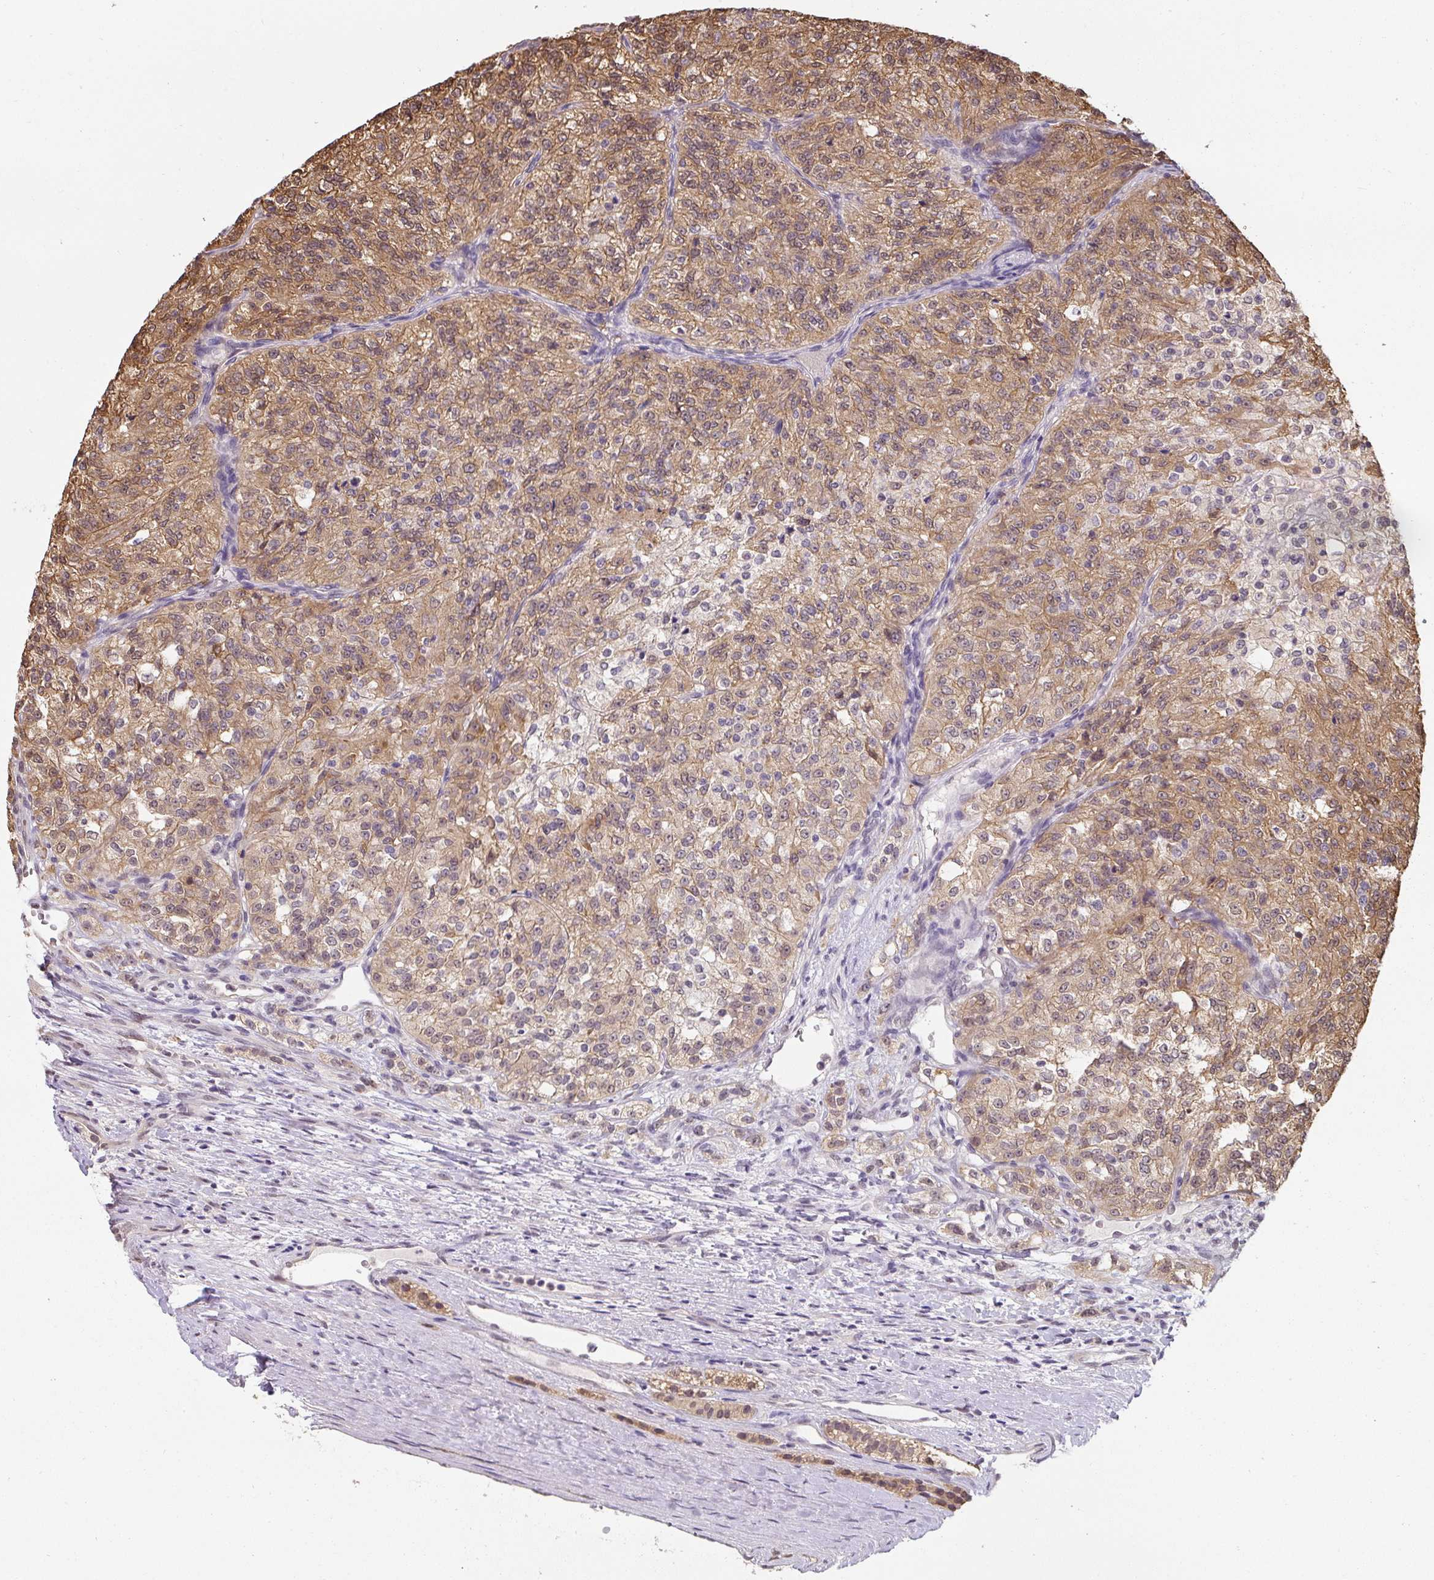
{"staining": {"intensity": "moderate", "quantity": ">75%", "location": "cytoplasmic/membranous"}, "tissue": "renal cancer", "cell_type": "Tumor cells", "image_type": "cancer", "snomed": [{"axis": "morphology", "description": "Adenocarcinoma, NOS"}, {"axis": "topography", "description": "Kidney"}], "caption": "Adenocarcinoma (renal) stained with DAB (3,3'-diaminobenzidine) immunohistochemistry exhibits medium levels of moderate cytoplasmic/membranous staining in about >75% of tumor cells. (Brightfield microscopy of DAB IHC at high magnification).", "gene": "ST13", "patient": {"sex": "female", "age": 63}}